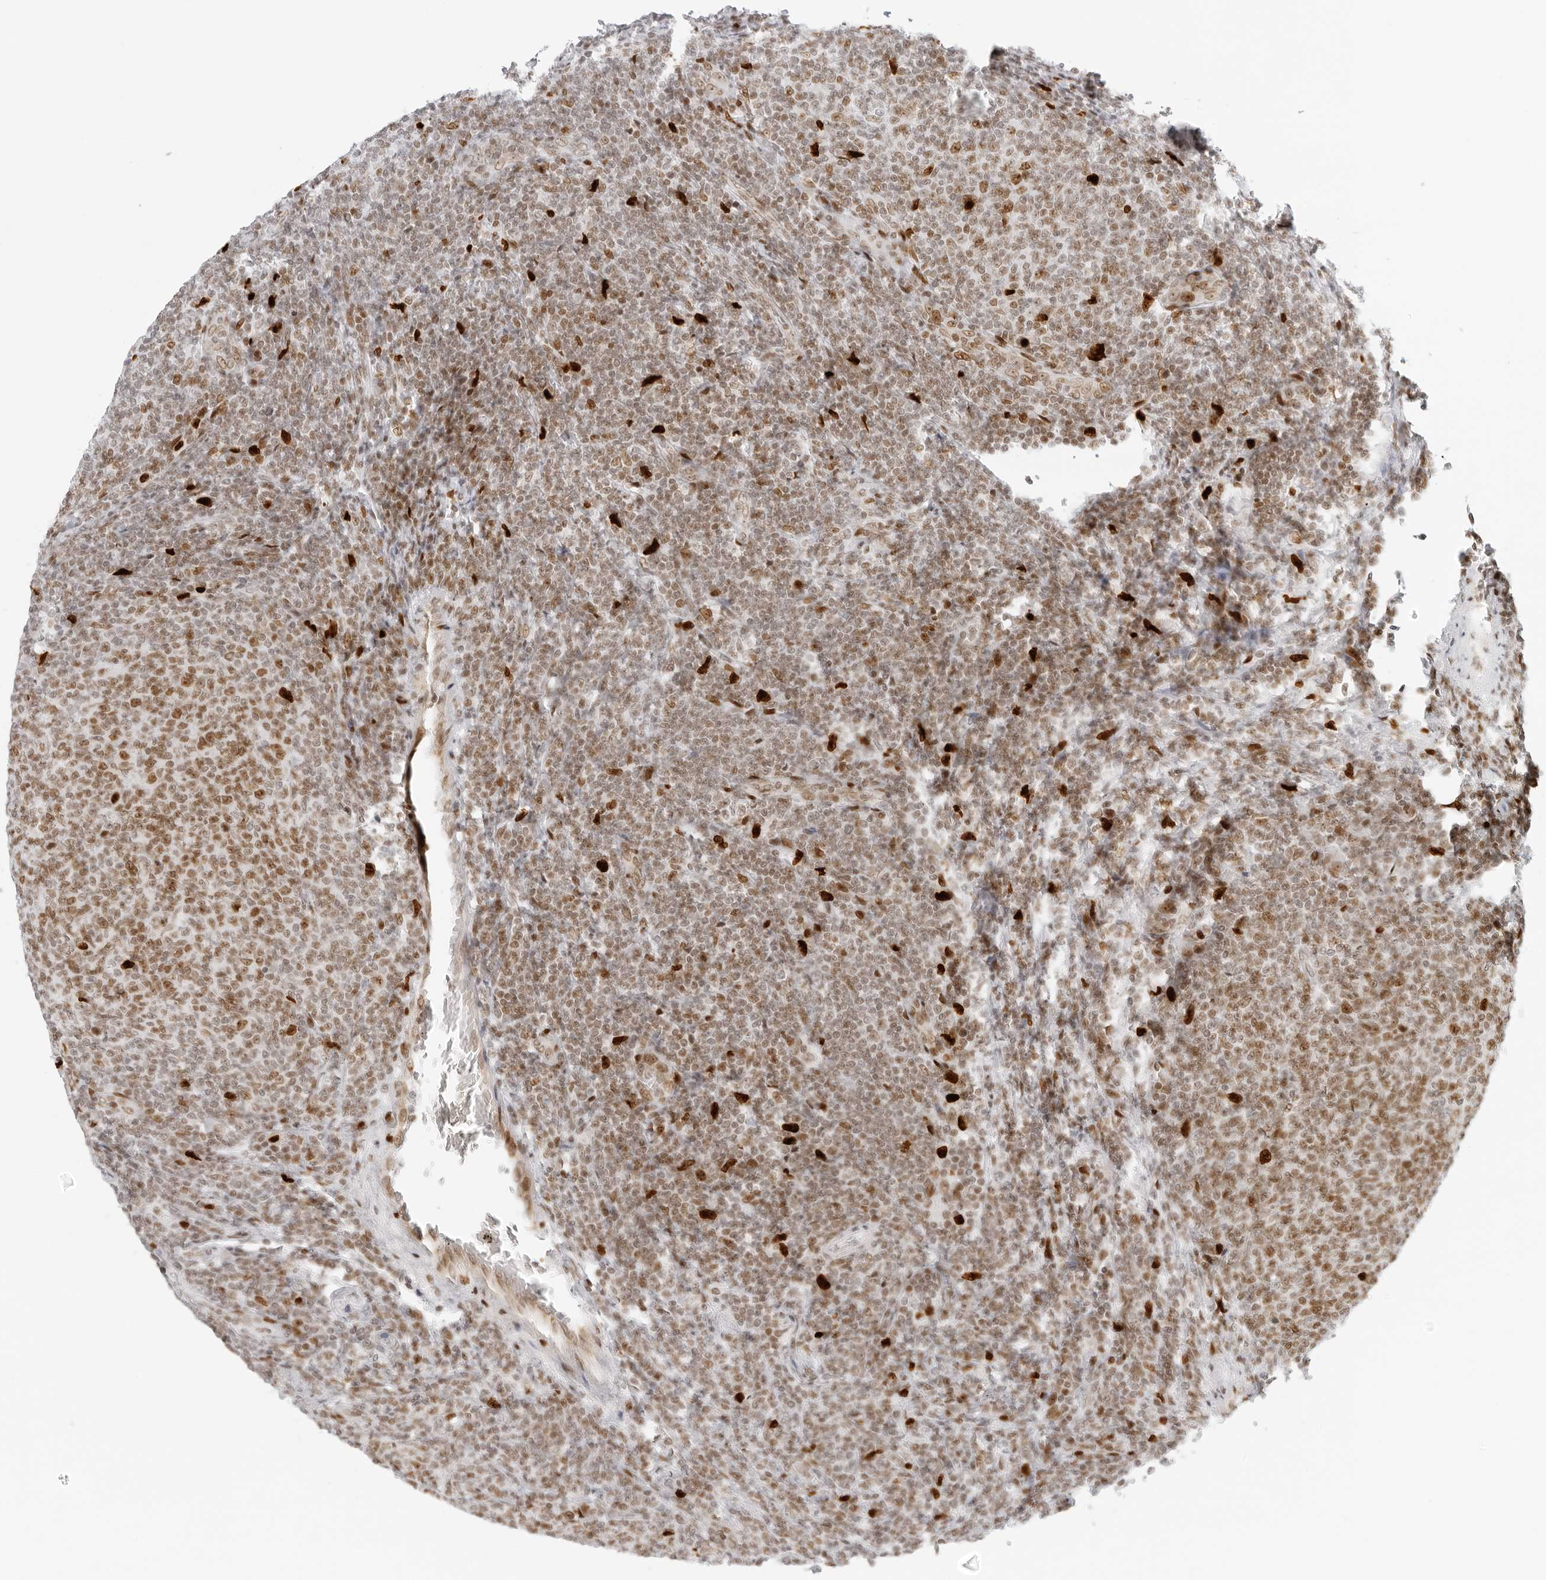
{"staining": {"intensity": "moderate", "quantity": ">75%", "location": "nuclear"}, "tissue": "lymphoma", "cell_type": "Tumor cells", "image_type": "cancer", "snomed": [{"axis": "morphology", "description": "Malignant lymphoma, non-Hodgkin's type, Low grade"}, {"axis": "topography", "description": "Lymph node"}], "caption": "Moderate nuclear staining for a protein is appreciated in about >75% of tumor cells of lymphoma using IHC.", "gene": "RCC1", "patient": {"sex": "male", "age": 66}}